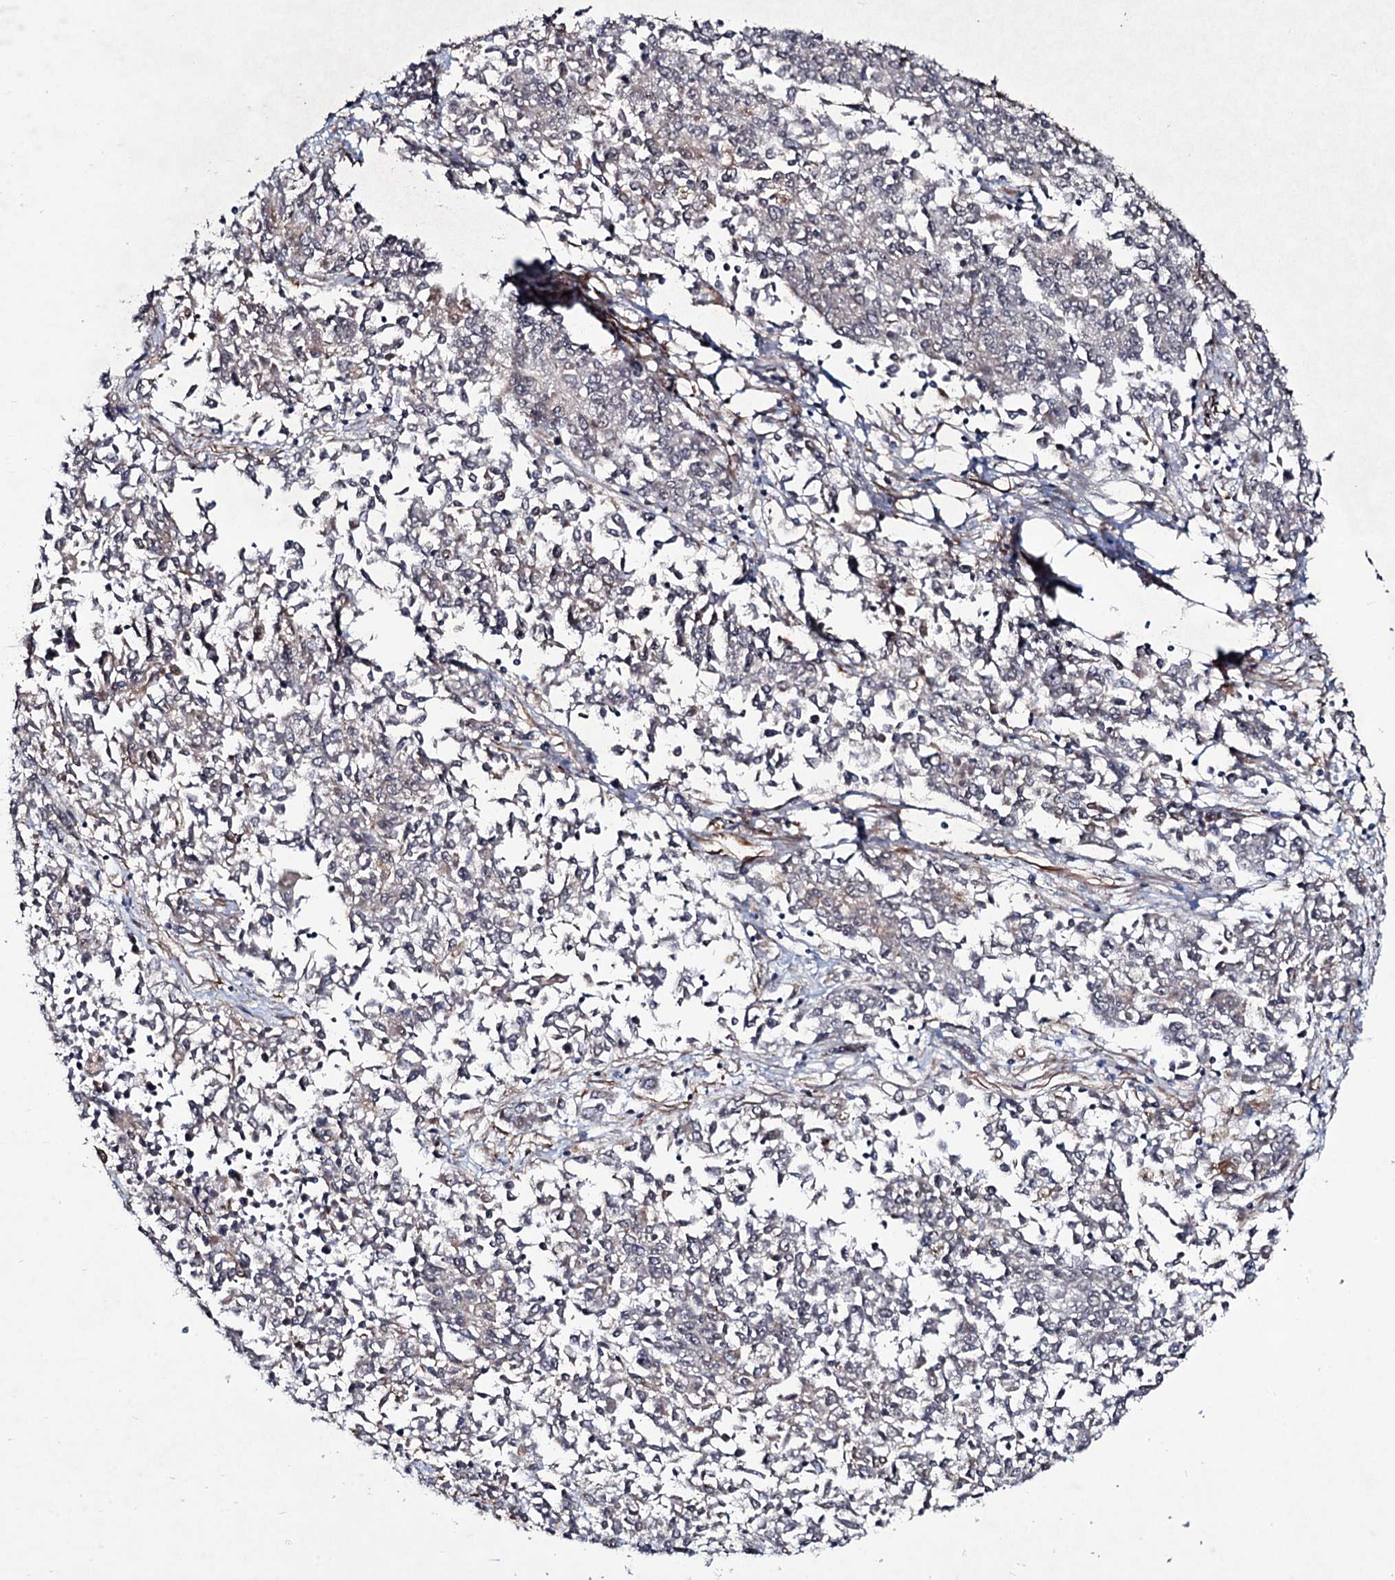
{"staining": {"intensity": "negative", "quantity": "none", "location": "none"}, "tissue": "endometrial cancer", "cell_type": "Tumor cells", "image_type": "cancer", "snomed": [{"axis": "morphology", "description": "Adenocarcinoma, NOS"}, {"axis": "topography", "description": "Endometrium"}], "caption": "High magnification brightfield microscopy of endometrial cancer stained with DAB (3,3'-diaminobenzidine) (brown) and counterstained with hematoxylin (blue): tumor cells show no significant staining.", "gene": "RNF6", "patient": {"sex": "female", "age": 50}}